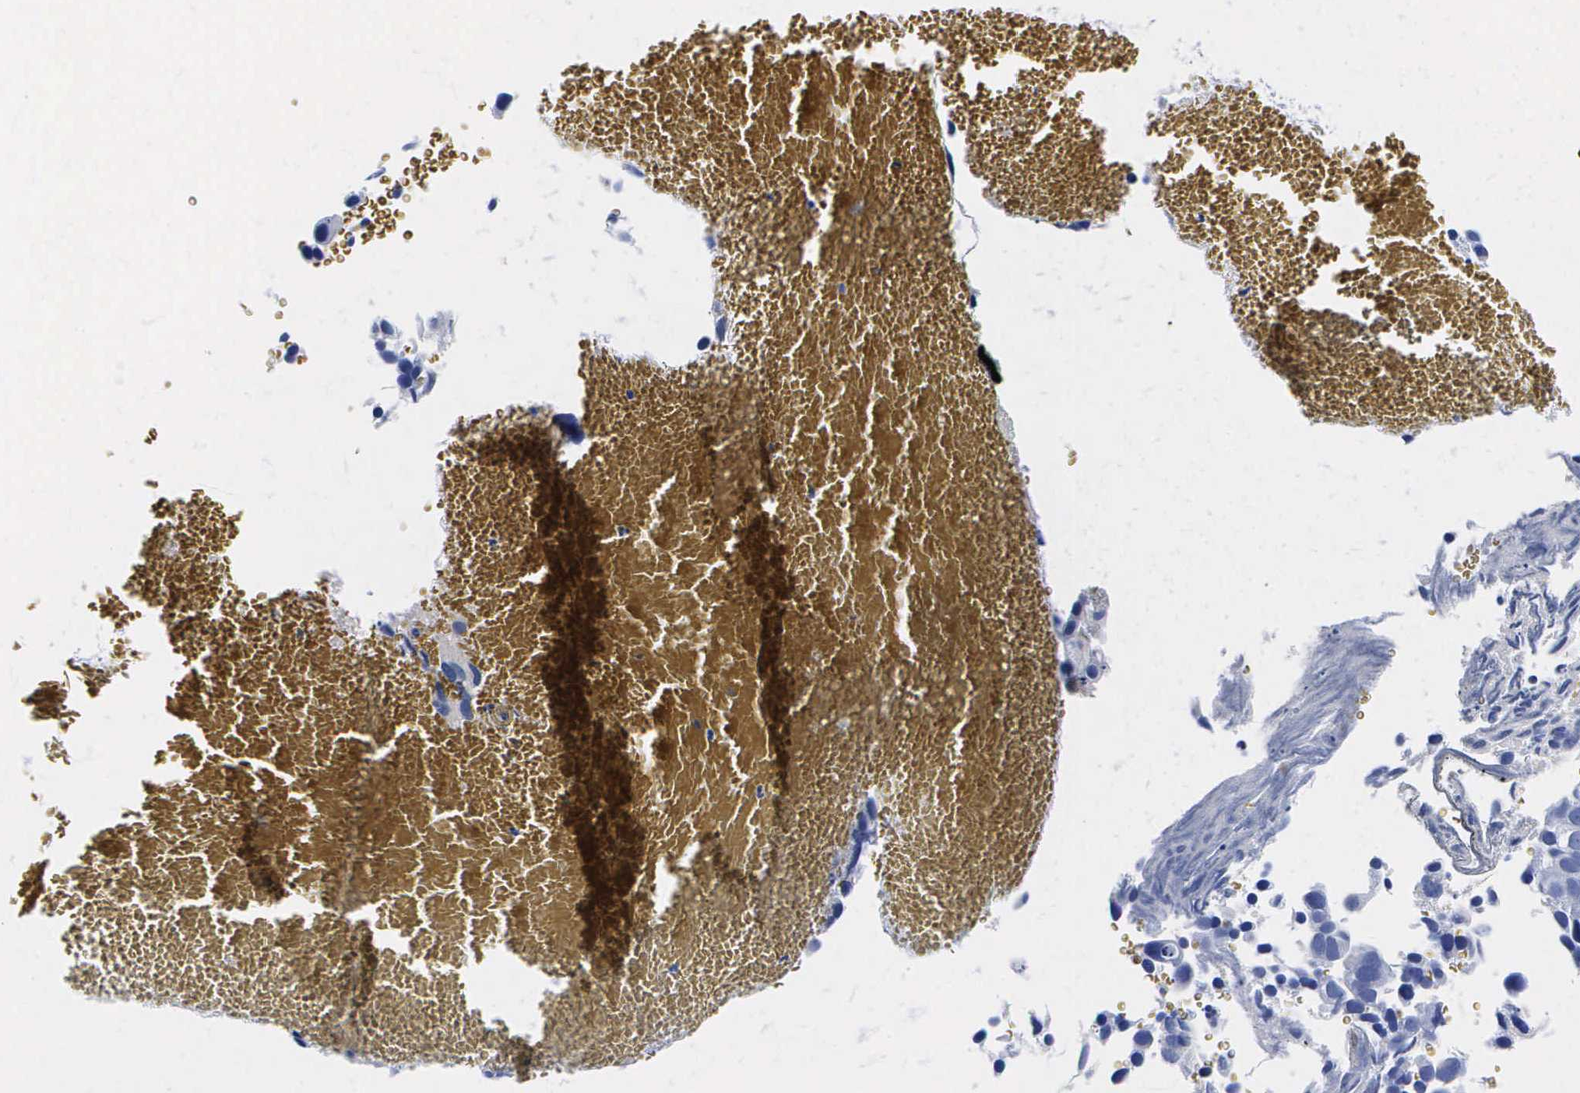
{"staining": {"intensity": "negative", "quantity": "none", "location": "none"}, "tissue": "urothelial cancer", "cell_type": "Tumor cells", "image_type": "cancer", "snomed": [{"axis": "morphology", "description": "Urothelial carcinoma, High grade"}, {"axis": "topography", "description": "Urinary bladder"}], "caption": "A high-resolution micrograph shows immunohistochemistry (IHC) staining of urothelial cancer, which shows no significant positivity in tumor cells.", "gene": "ENO2", "patient": {"sex": "male", "age": 72}}